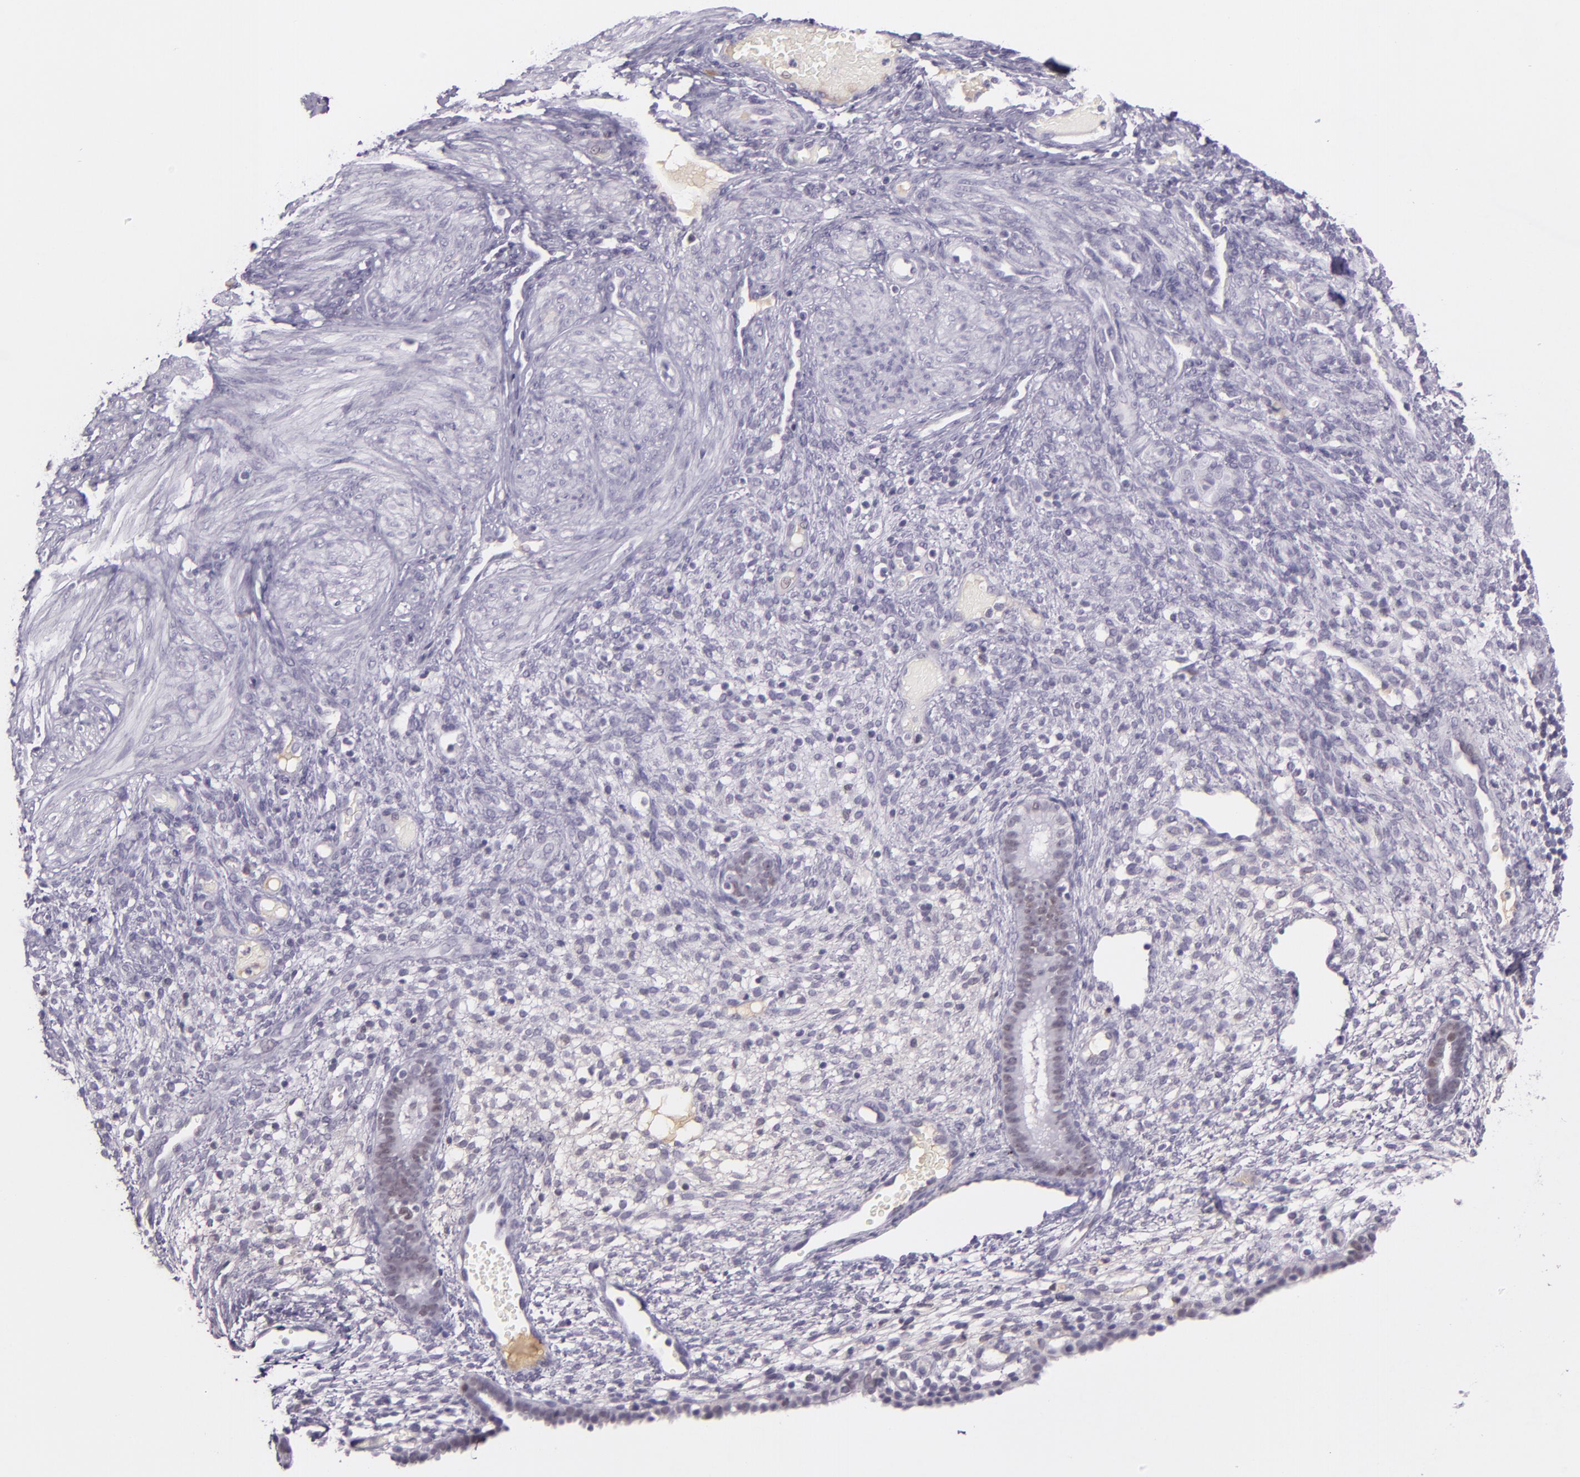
{"staining": {"intensity": "negative", "quantity": "none", "location": "none"}, "tissue": "endometrium", "cell_type": "Cells in endometrial stroma", "image_type": "normal", "snomed": [{"axis": "morphology", "description": "Normal tissue, NOS"}, {"axis": "topography", "description": "Endometrium"}], "caption": "Immunohistochemical staining of unremarkable human endometrium shows no significant expression in cells in endometrial stroma.", "gene": "CHEK2", "patient": {"sex": "female", "age": 72}}